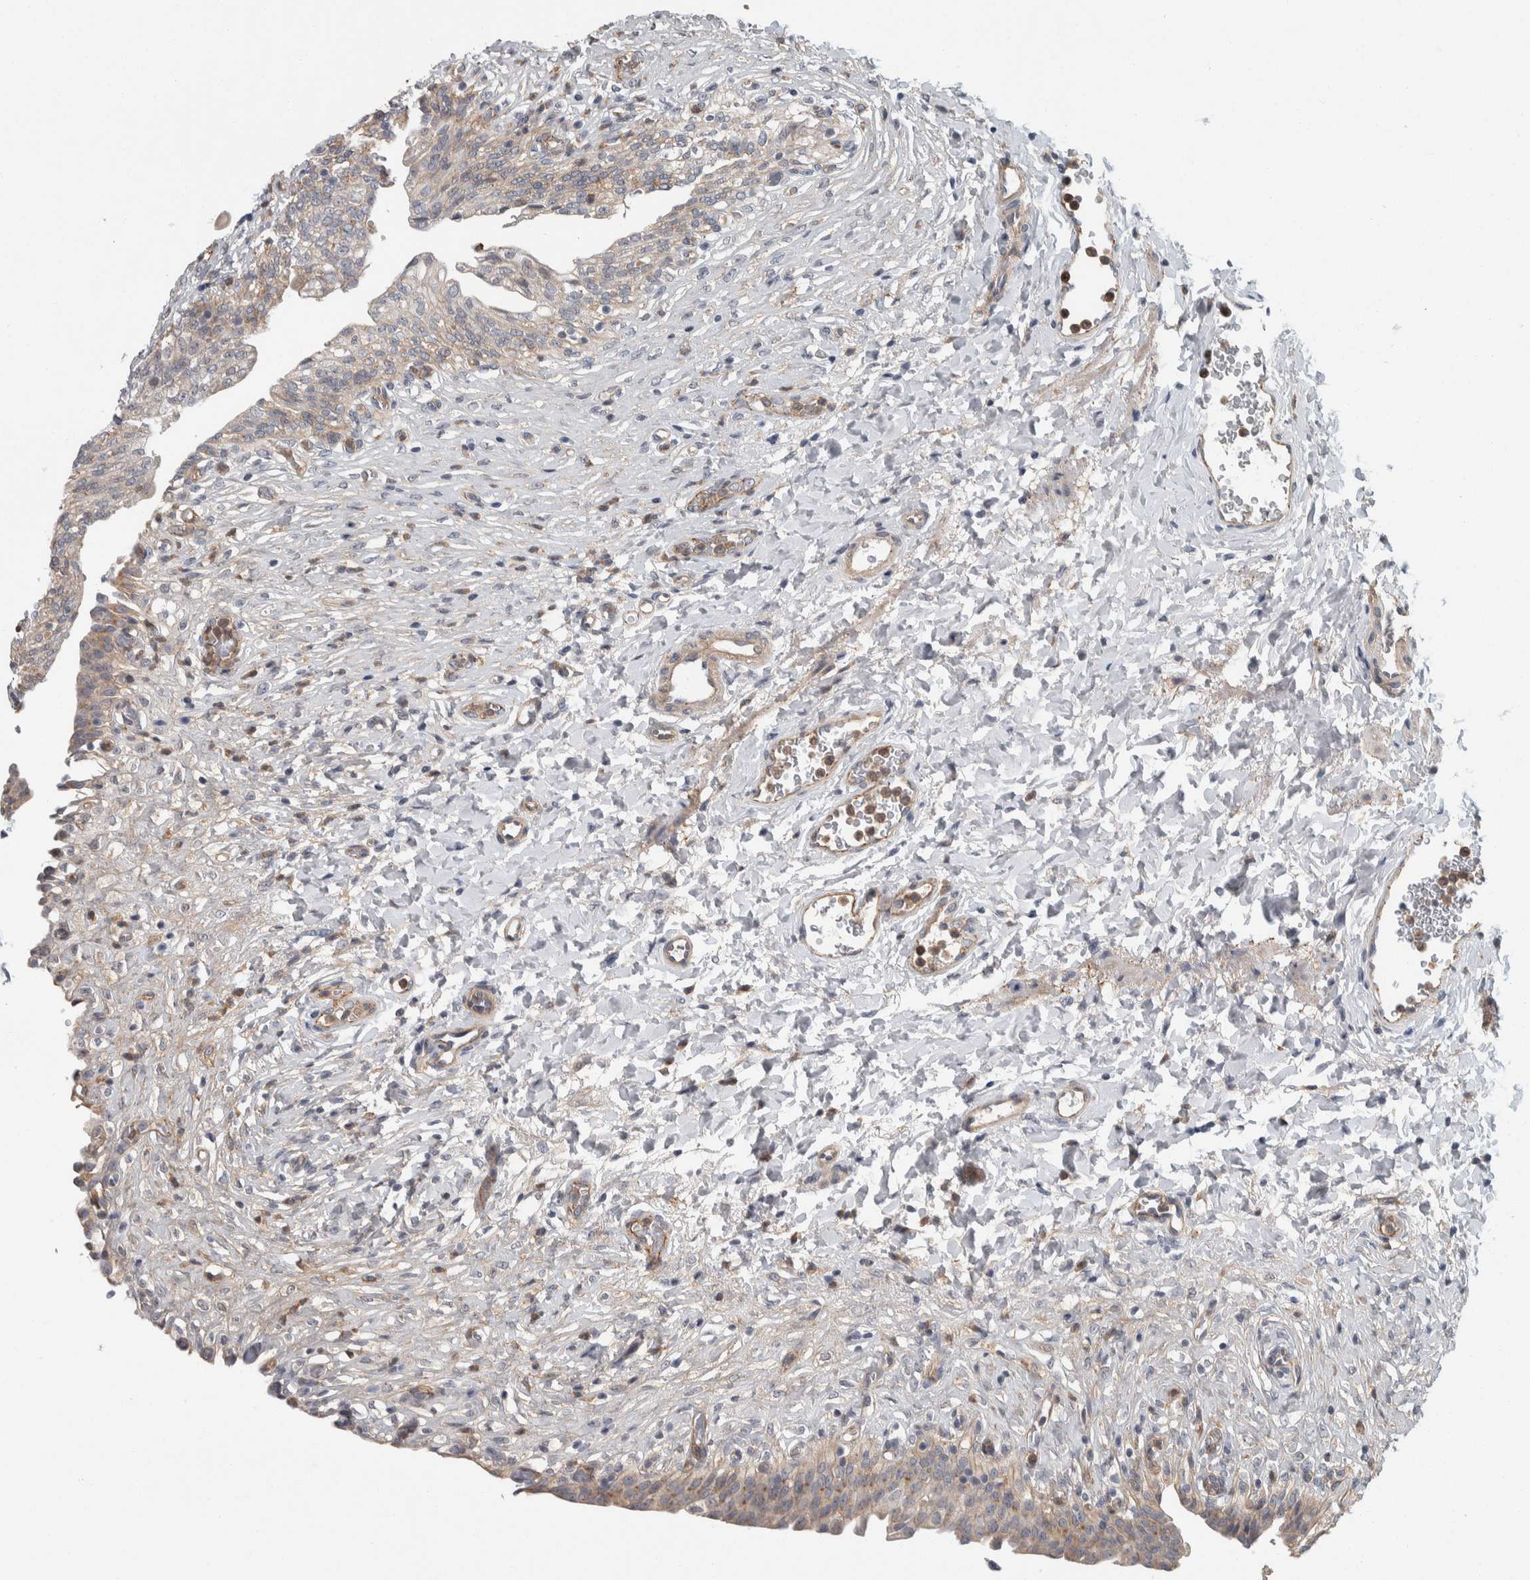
{"staining": {"intensity": "weak", "quantity": "<25%", "location": "cytoplasmic/membranous"}, "tissue": "urinary bladder", "cell_type": "Urothelial cells", "image_type": "normal", "snomed": [{"axis": "morphology", "description": "Urothelial carcinoma, High grade"}, {"axis": "topography", "description": "Urinary bladder"}], "caption": "Urothelial cells are negative for brown protein staining in unremarkable urinary bladder. (Immunohistochemistry (ihc), brightfield microscopy, high magnification).", "gene": "KCNJ3", "patient": {"sex": "male", "age": 46}}